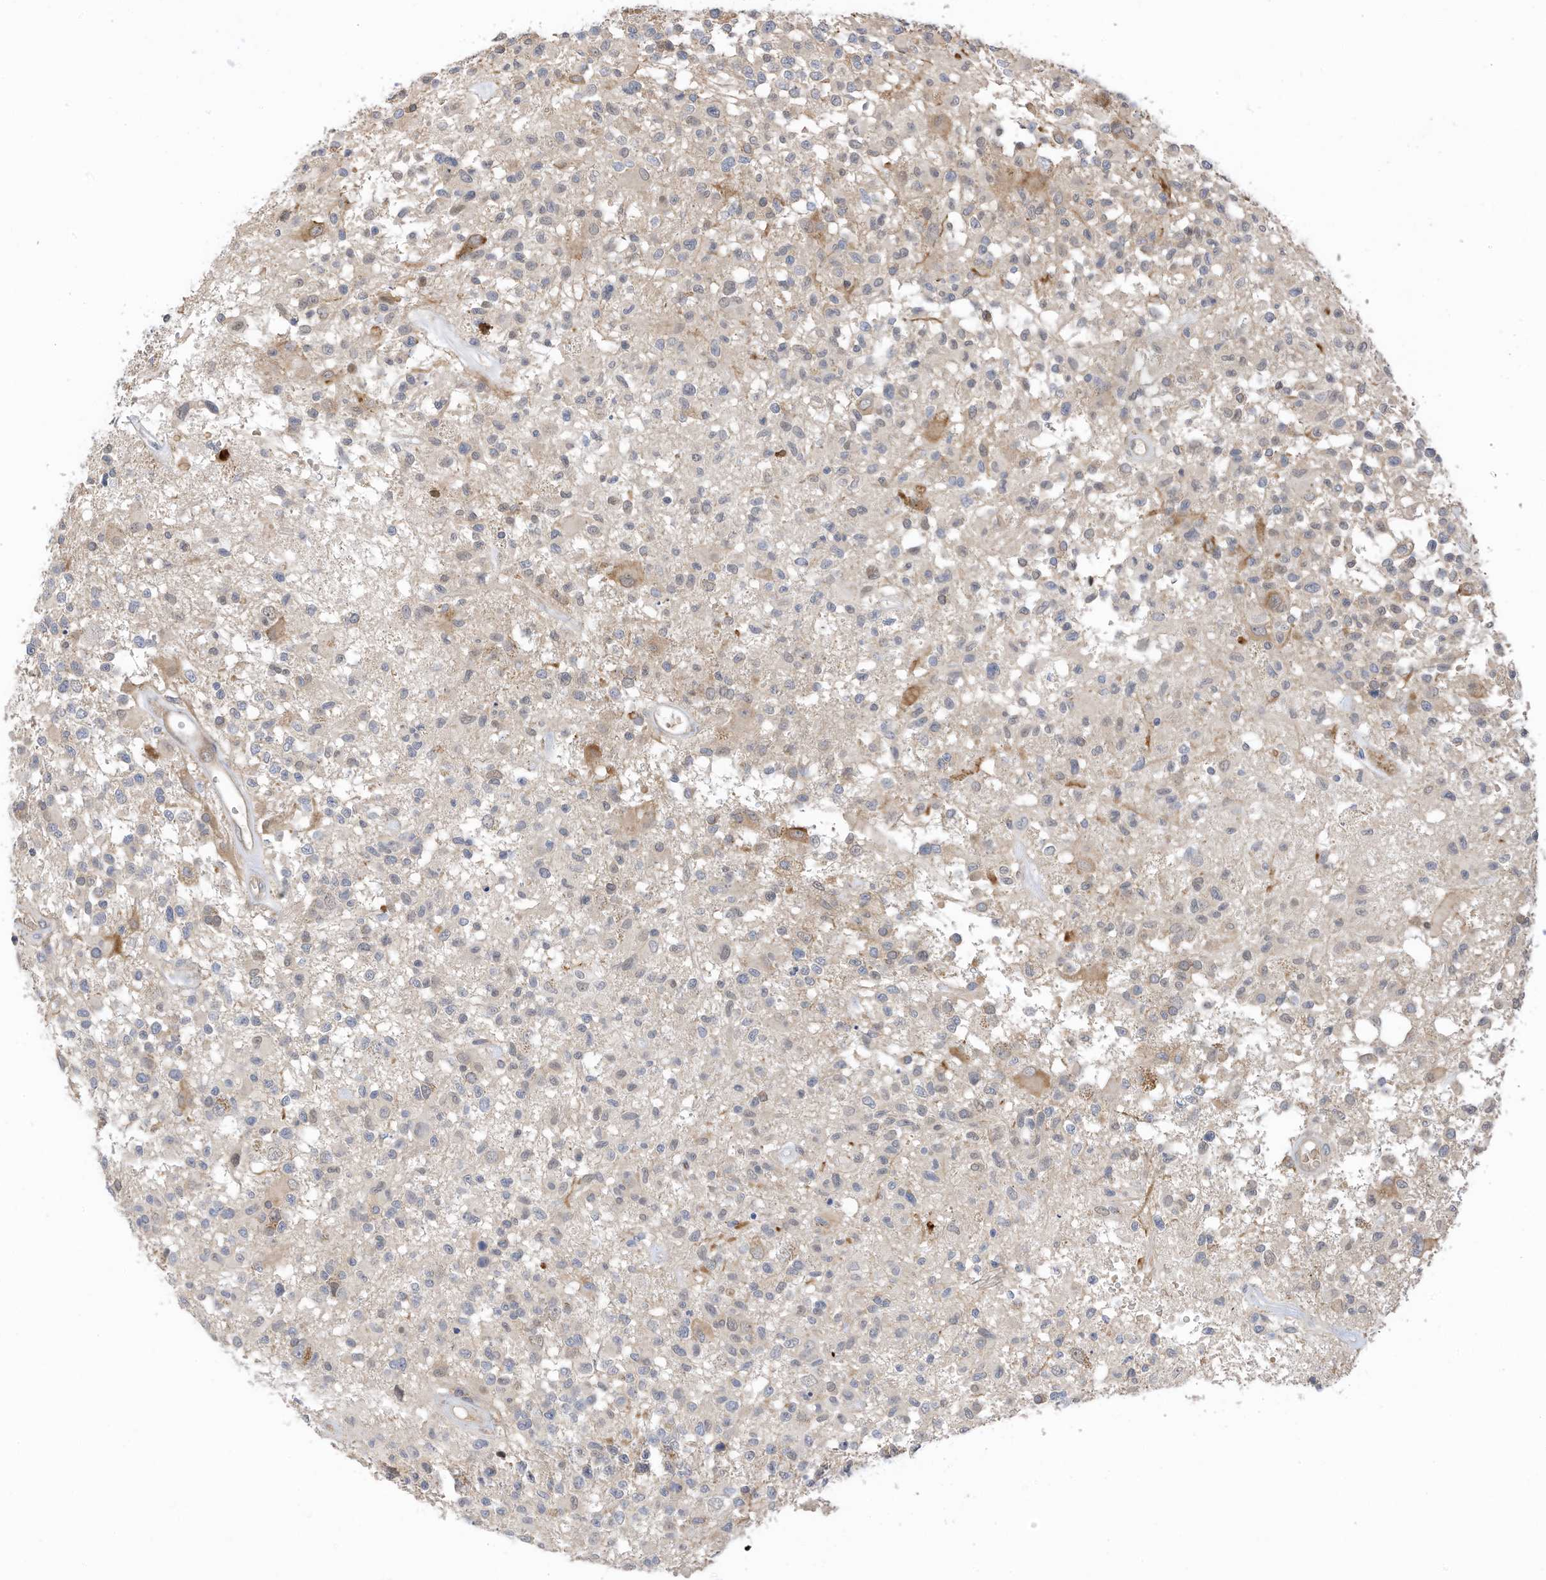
{"staining": {"intensity": "negative", "quantity": "none", "location": "none"}, "tissue": "glioma", "cell_type": "Tumor cells", "image_type": "cancer", "snomed": [{"axis": "morphology", "description": "Glioma, malignant, High grade"}, {"axis": "morphology", "description": "Glioblastoma, NOS"}, {"axis": "topography", "description": "Brain"}], "caption": "Micrograph shows no significant protein staining in tumor cells of glioma.", "gene": "REC8", "patient": {"sex": "male", "age": 60}}